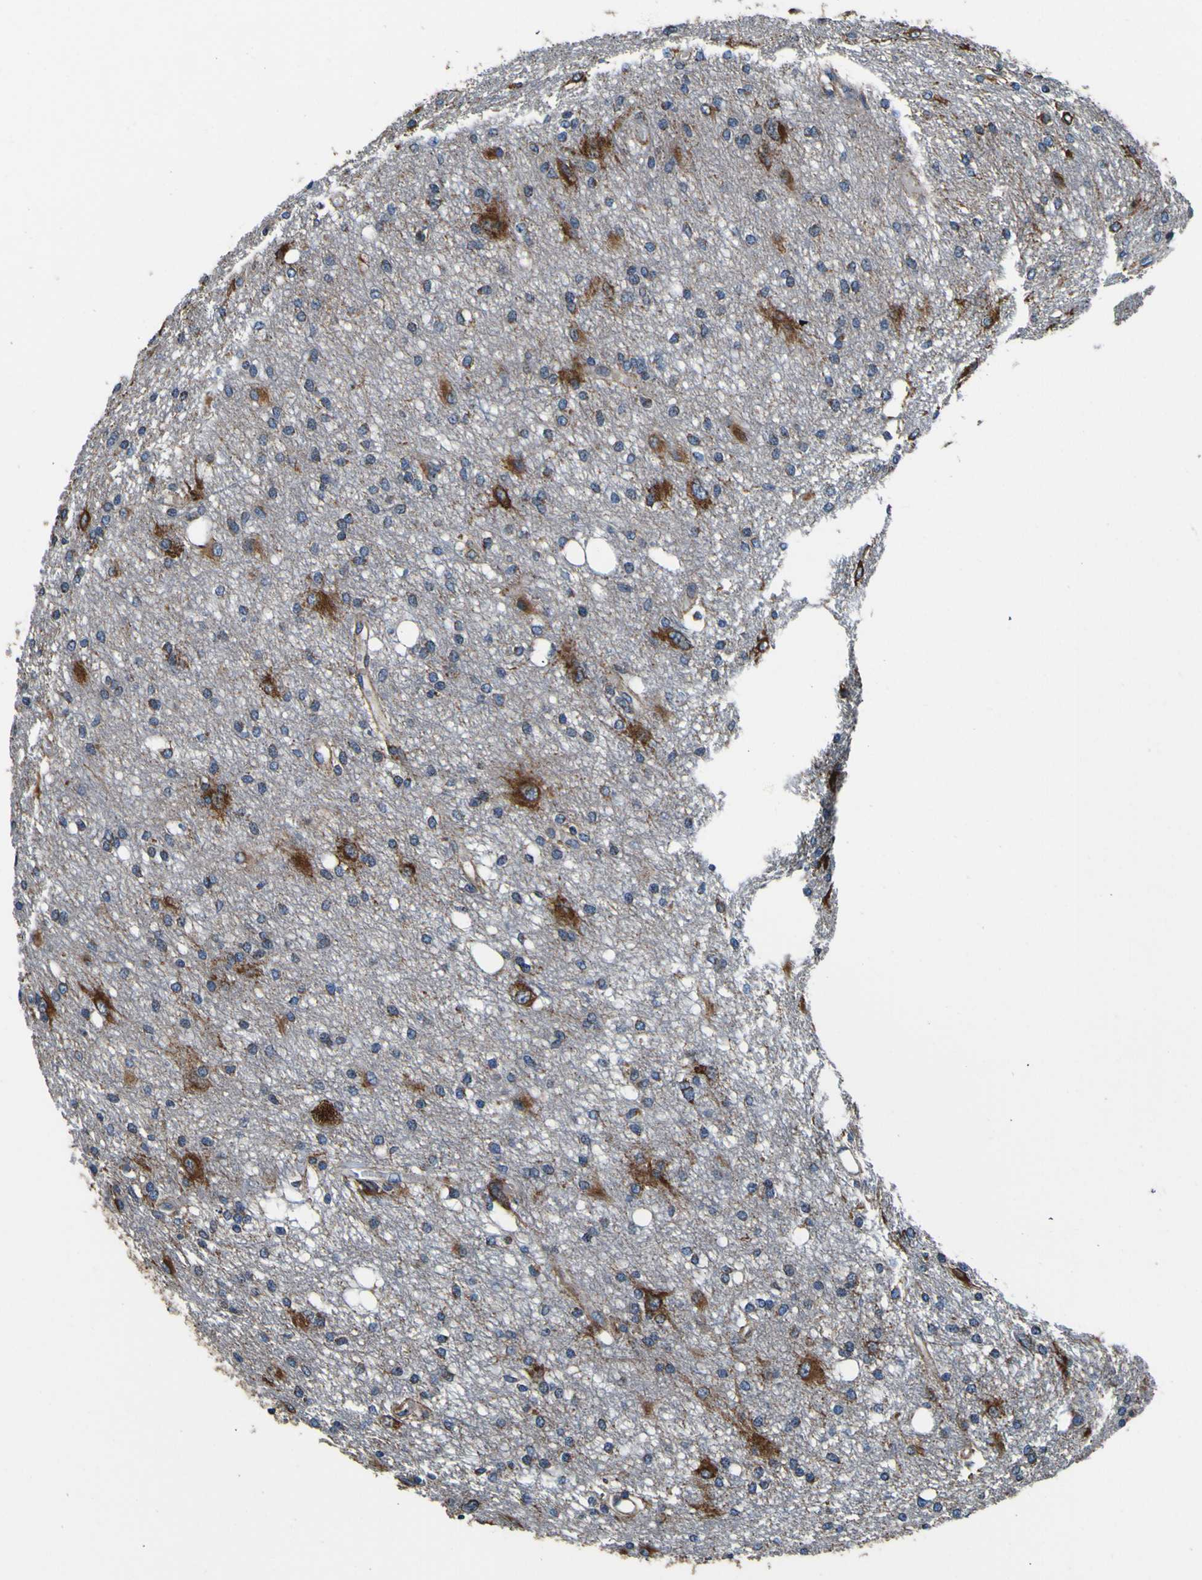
{"staining": {"intensity": "moderate", "quantity": "<25%", "location": "cytoplasmic/membranous"}, "tissue": "glioma", "cell_type": "Tumor cells", "image_type": "cancer", "snomed": [{"axis": "morphology", "description": "Glioma, malignant, High grade"}, {"axis": "topography", "description": "Brain"}], "caption": "IHC staining of glioma, which displays low levels of moderate cytoplasmic/membranous positivity in about <25% of tumor cells indicating moderate cytoplasmic/membranous protein positivity. The staining was performed using DAB (brown) for protein detection and nuclei were counterstained in hematoxylin (blue).", "gene": "INPP5A", "patient": {"sex": "female", "age": 59}}